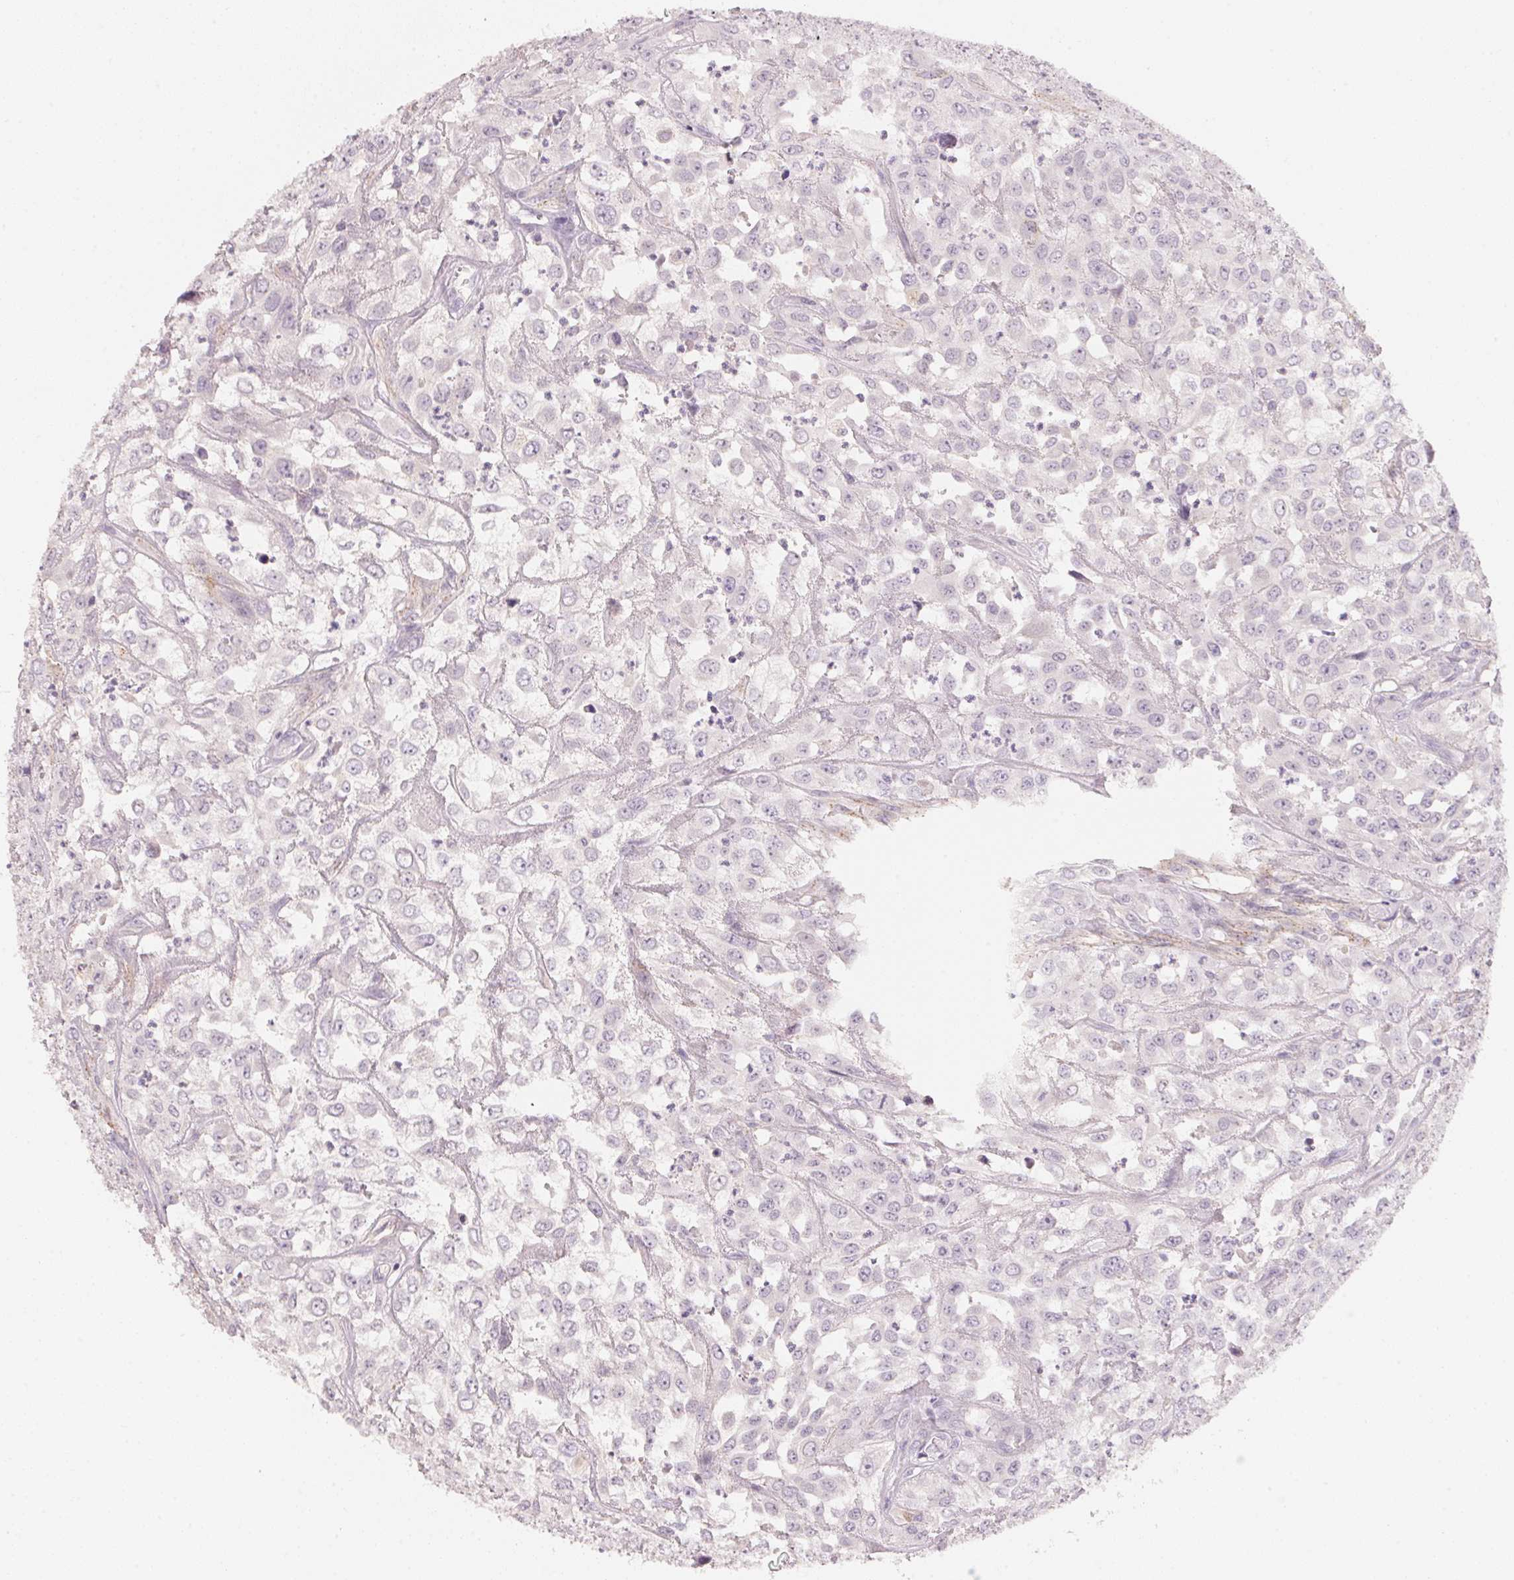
{"staining": {"intensity": "negative", "quantity": "none", "location": "none"}, "tissue": "urothelial cancer", "cell_type": "Tumor cells", "image_type": "cancer", "snomed": [{"axis": "morphology", "description": "Urothelial carcinoma, High grade"}, {"axis": "topography", "description": "Urinary bladder"}], "caption": "Human urothelial carcinoma (high-grade) stained for a protein using IHC exhibits no expression in tumor cells.", "gene": "TREH", "patient": {"sex": "male", "age": 67}}